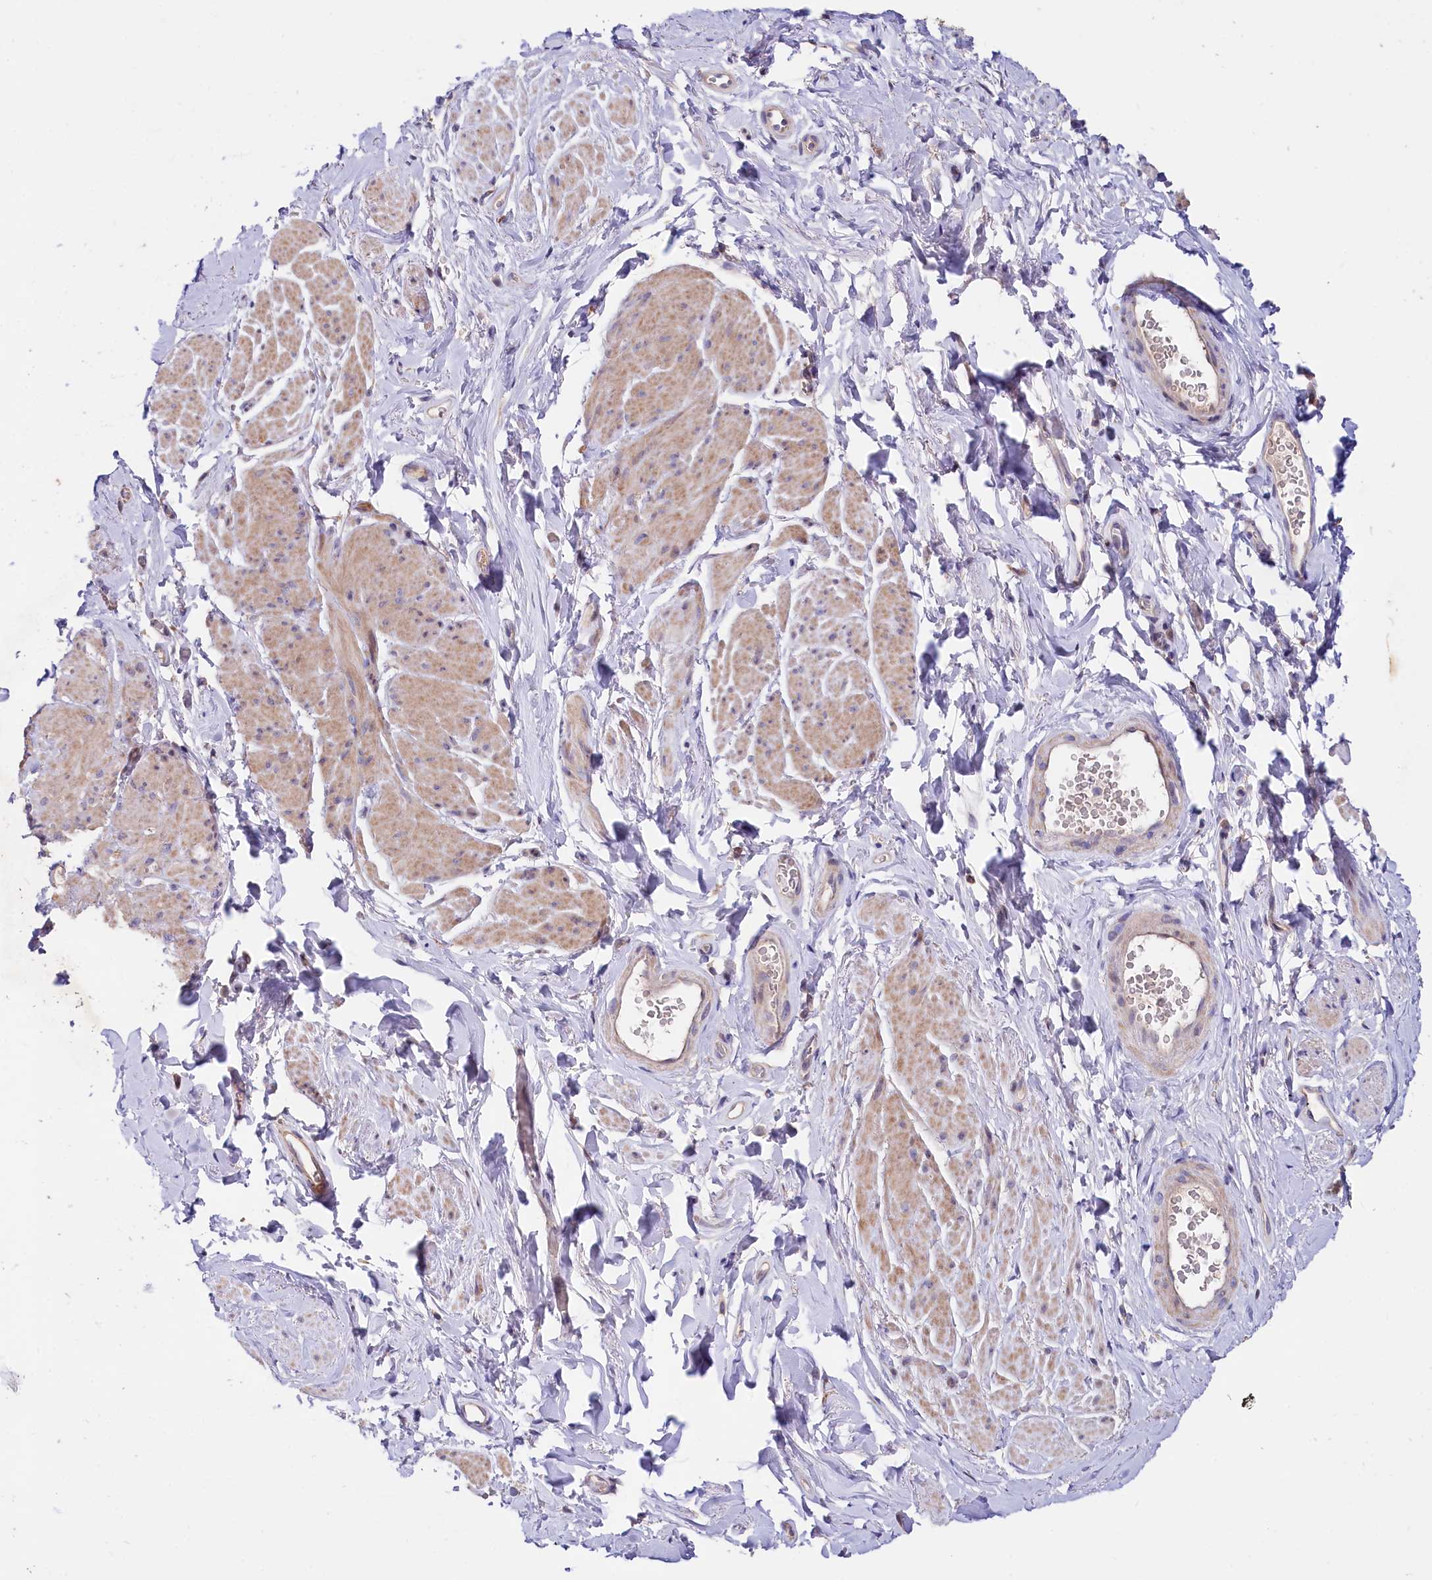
{"staining": {"intensity": "weak", "quantity": "25%-75%", "location": "cytoplasmic/membranous"}, "tissue": "smooth muscle", "cell_type": "Smooth muscle cells", "image_type": "normal", "snomed": [{"axis": "morphology", "description": "Normal tissue, NOS"}, {"axis": "topography", "description": "Smooth muscle"}, {"axis": "topography", "description": "Peripheral nerve tissue"}], "caption": "Protein expression analysis of normal smooth muscle reveals weak cytoplasmic/membranous expression in approximately 25%-75% of smooth muscle cells. (DAB (3,3'-diaminobenzidine) IHC with brightfield microscopy, high magnification).", "gene": "RPUSD3", "patient": {"sex": "male", "age": 69}}